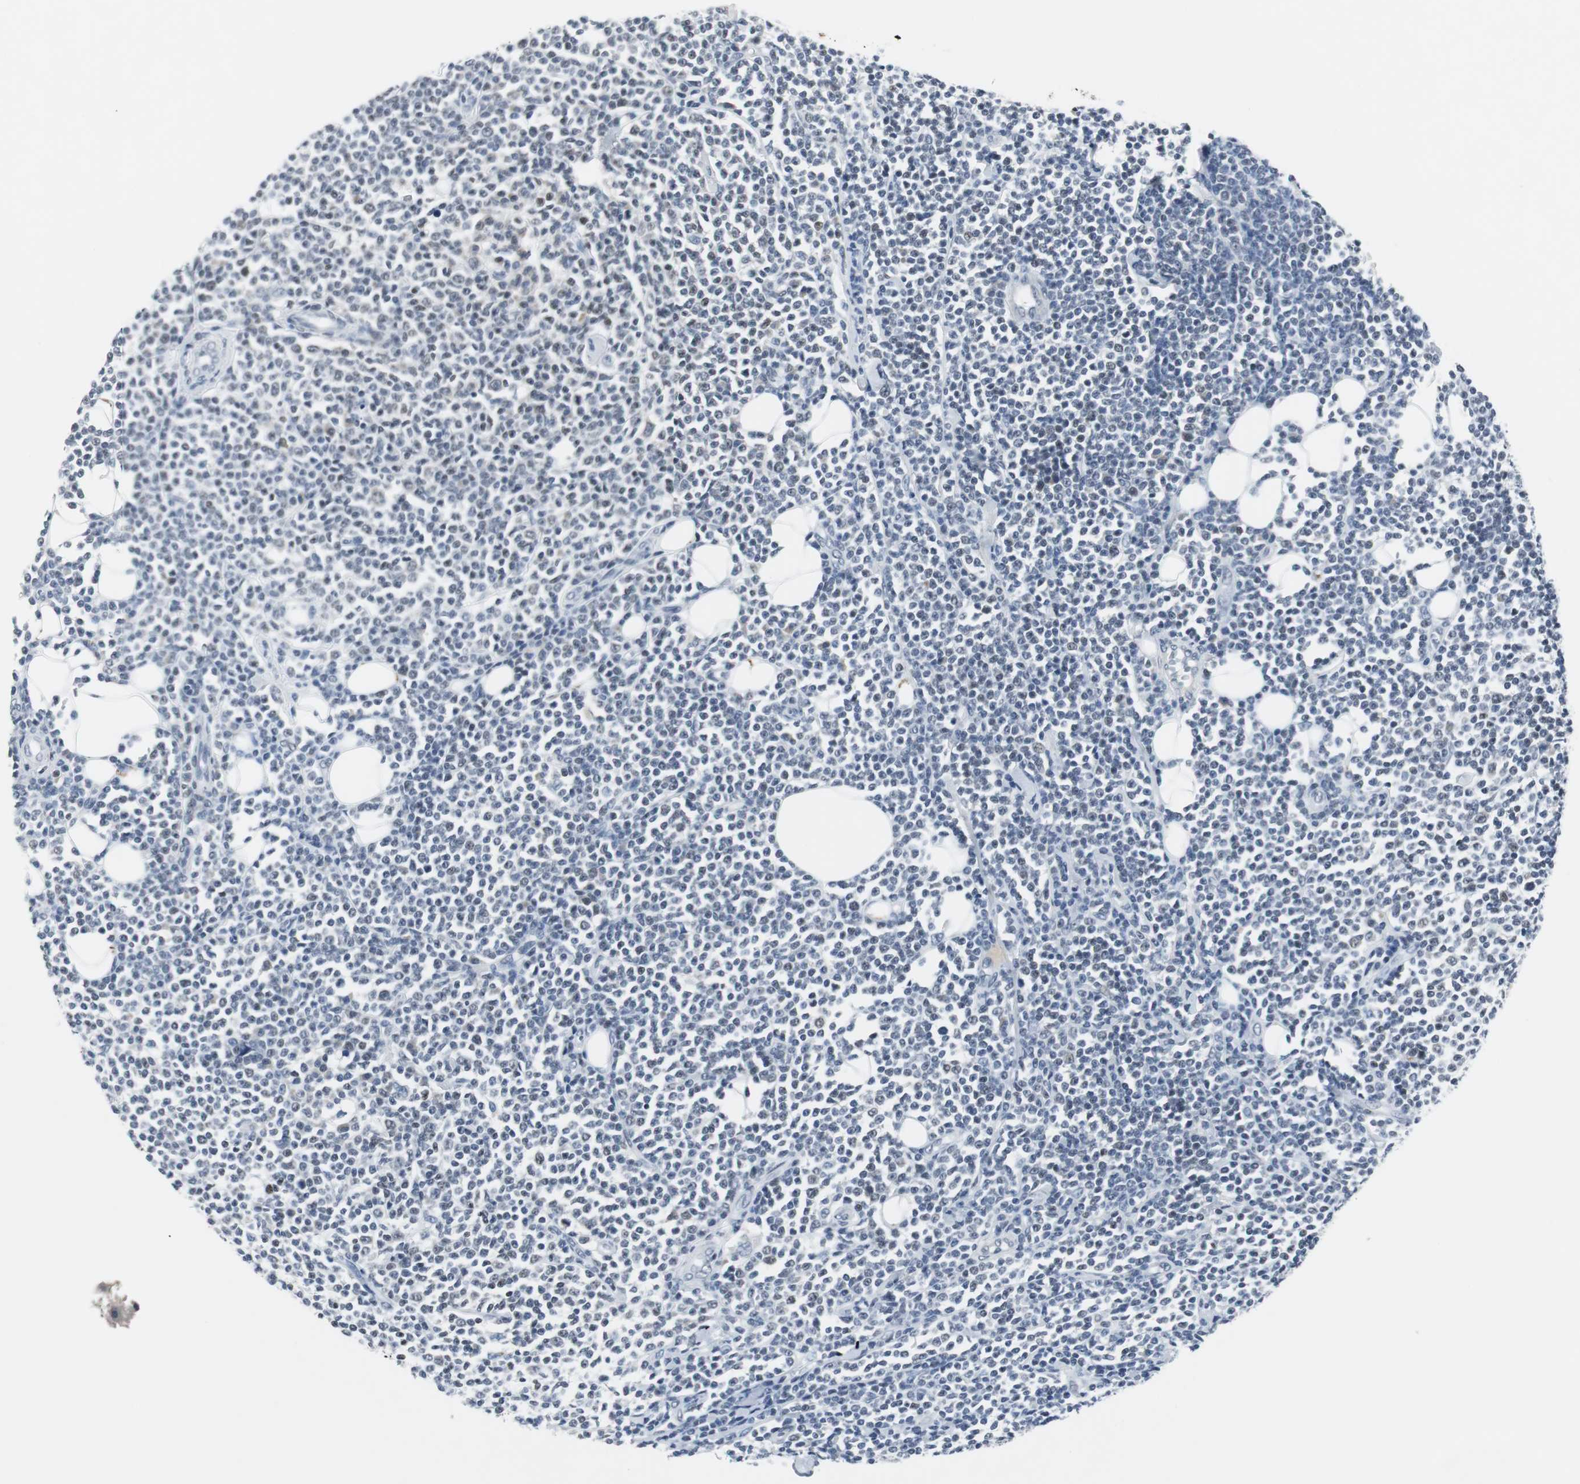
{"staining": {"intensity": "negative", "quantity": "none", "location": "none"}, "tissue": "lymphoma", "cell_type": "Tumor cells", "image_type": "cancer", "snomed": [{"axis": "morphology", "description": "Malignant lymphoma, non-Hodgkin's type, Low grade"}, {"axis": "topography", "description": "Soft tissue"}], "caption": "Immunohistochemistry (IHC) photomicrograph of neoplastic tissue: human low-grade malignant lymphoma, non-Hodgkin's type stained with DAB (3,3'-diaminobenzidine) displays no significant protein staining in tumor cells. (Immunohistochemistry, brightfield microscopy, high magnification).", "gene": "ELK1", "patient": {"sex": "male", "age": 92}}